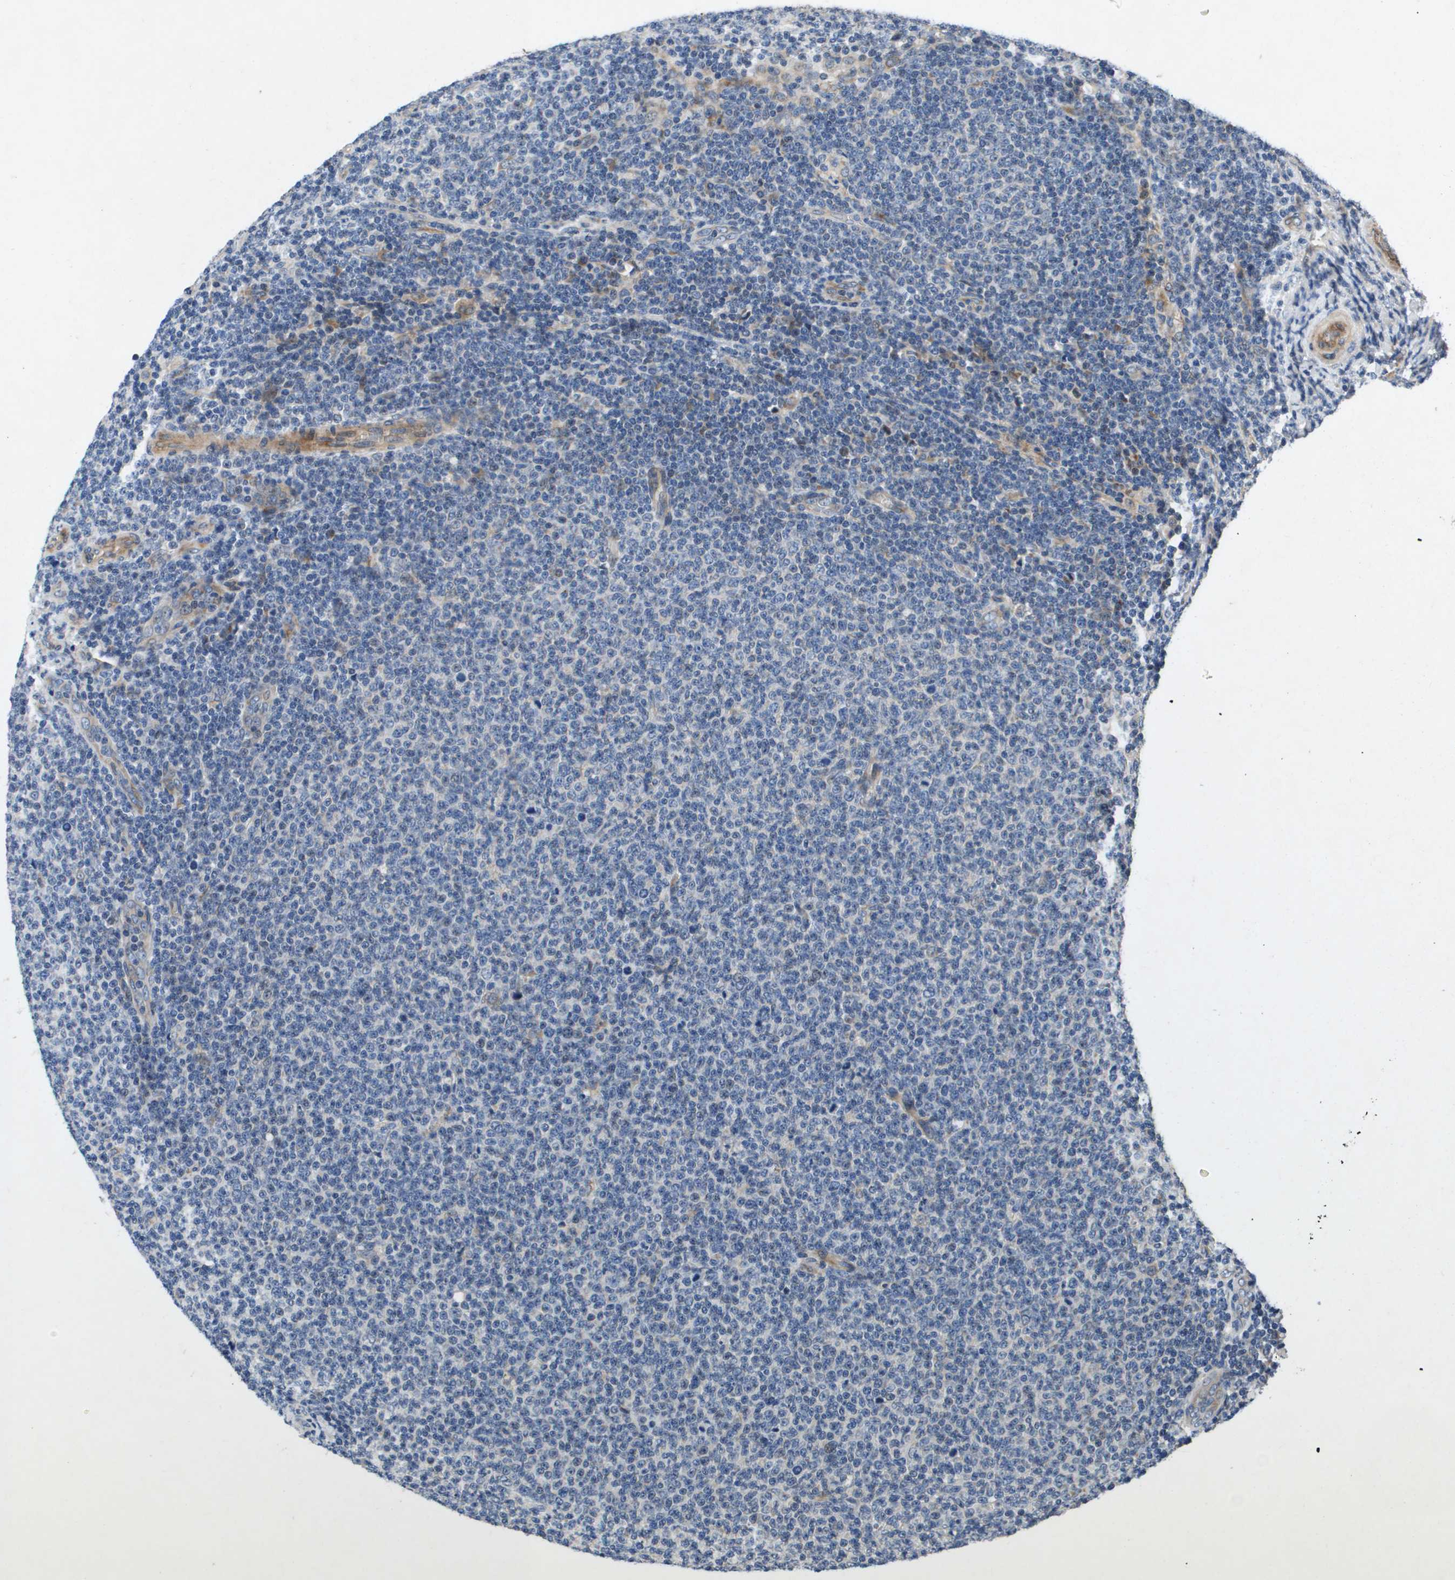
{"staining": {"intensity": "negative", "quantity": "none", "location": "none"}, "tissue": "lymphoma", "cell_type": "Tumor cells", "image_type": "cancer", "snomed": [{"axis": "morphology", "description": "Malignant lymphoma, non-Hodgkin's type, Low grade"}, {"axis": "topography", "description": "Lymph node"}], "caption": "A high-resolution histopathology image shows IHC staining of lymphoma, which demonstrates no significant staining in tumor cells.", "gene": "ENTPD2", "patient": {"sex": "male", "age": 66}}